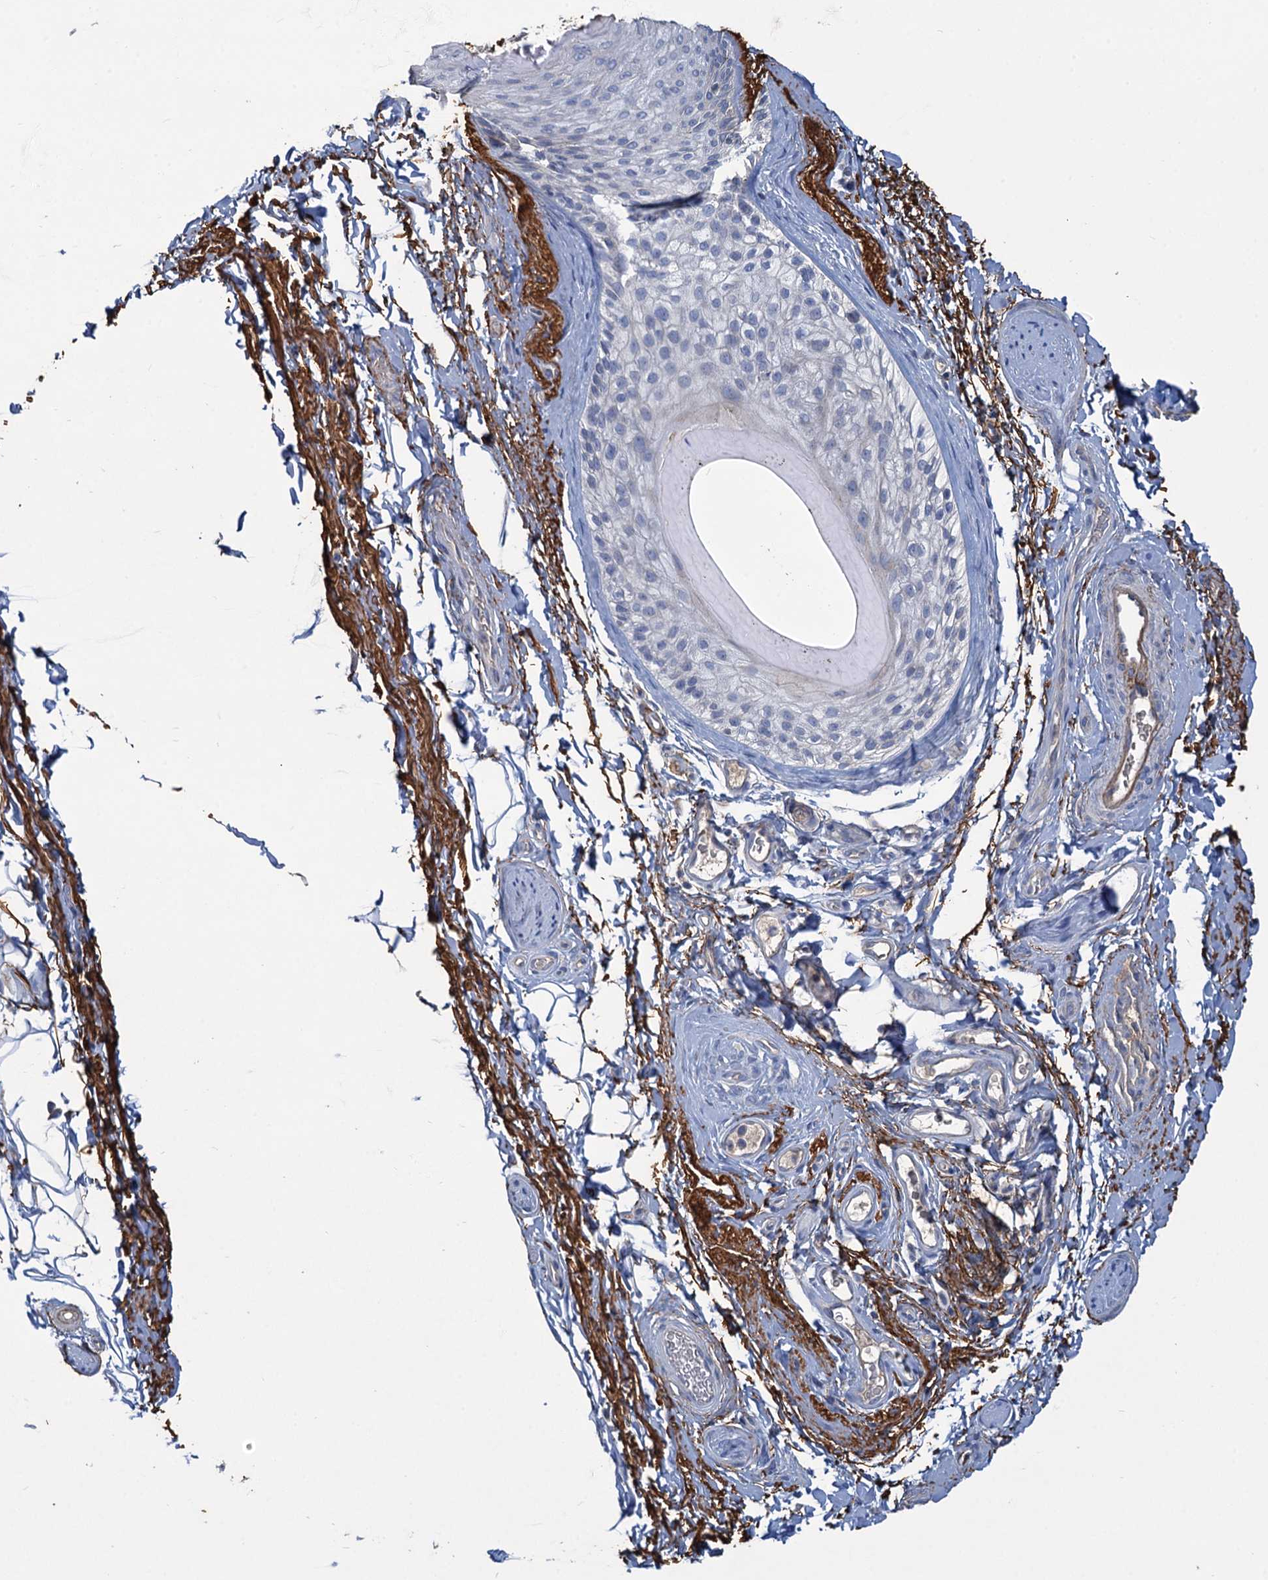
{"staining": {"intensity": "negative", "quantity": "none", "location": "none"}, "tissue": "skin", "cell_type": "Epidermal cells", "image_type": "normal", "snomed": [{"axis": "morphology", "description": "Normal tissue, NOS"}, {"axis": "topography", "description": "Anal"}], "caption": "DAB (3,3'-diaminobenzidine) immunohistochemical staining of normal human skin demonstrates no significant staining in epidermal cells.", "gene": "URAD", "patient": {"sex": "male", "age": 44}}